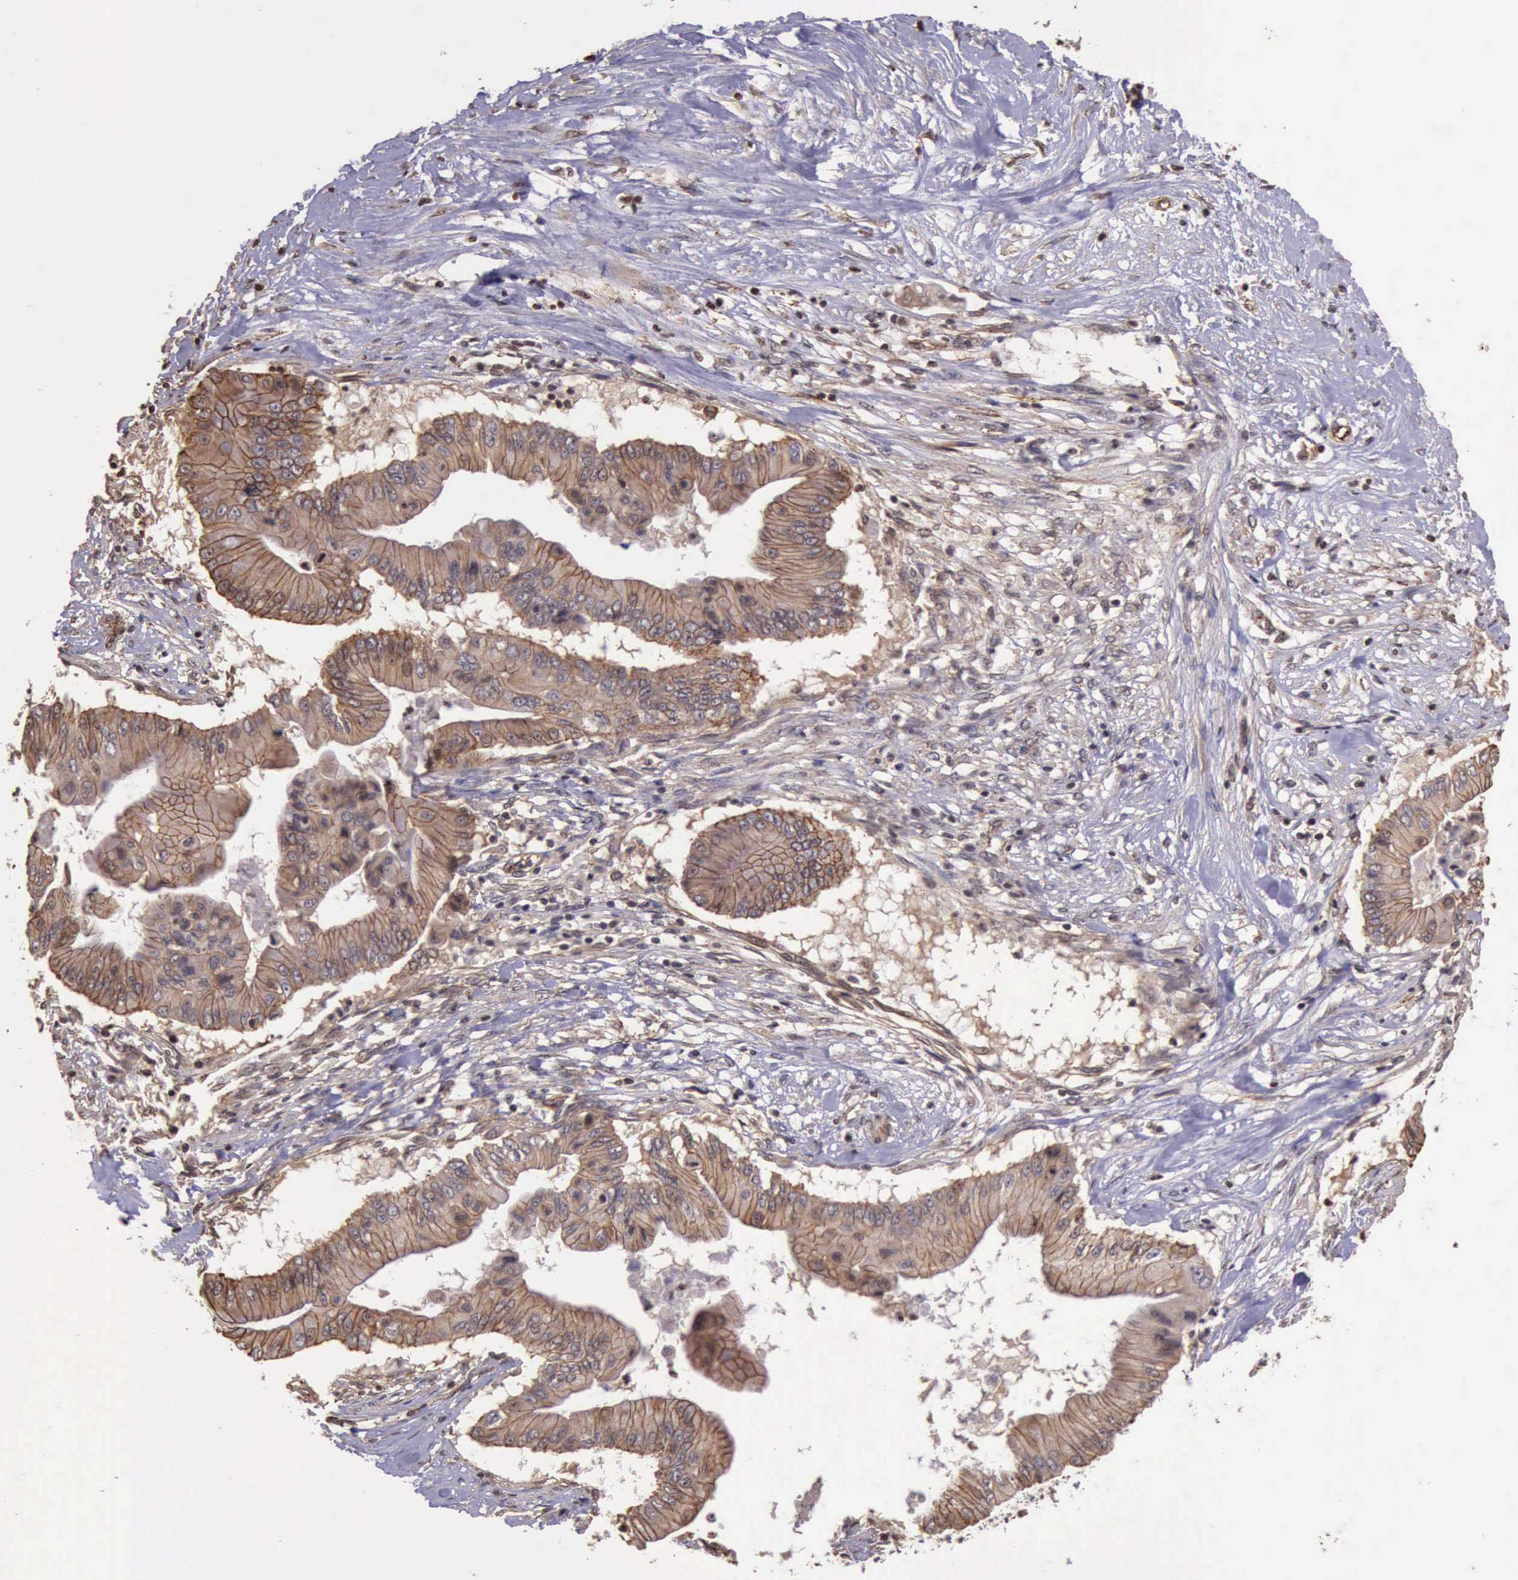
{"staining": {"intensity": "moderate", "quantity": ">75%", "location": "cytoplasmic/membranous"}, "tissue": "pancreatic cancer", "cell_type": "Tumor cells", "image_type": "cancer", "snomed": [{"axis": "morphology", "description": "Adenocarcinoma, NOS"}, {"axis": "topography", "description": "Pancreas"}], "caption": "Protein staining exhibits moderate cytoplasmic/membranous expression in about >75% of tumor cells in pancreatic cancer (adenocarcinoma).", "gene": "CTNNB1", "patient": {"sex": "male", "age": 62}}